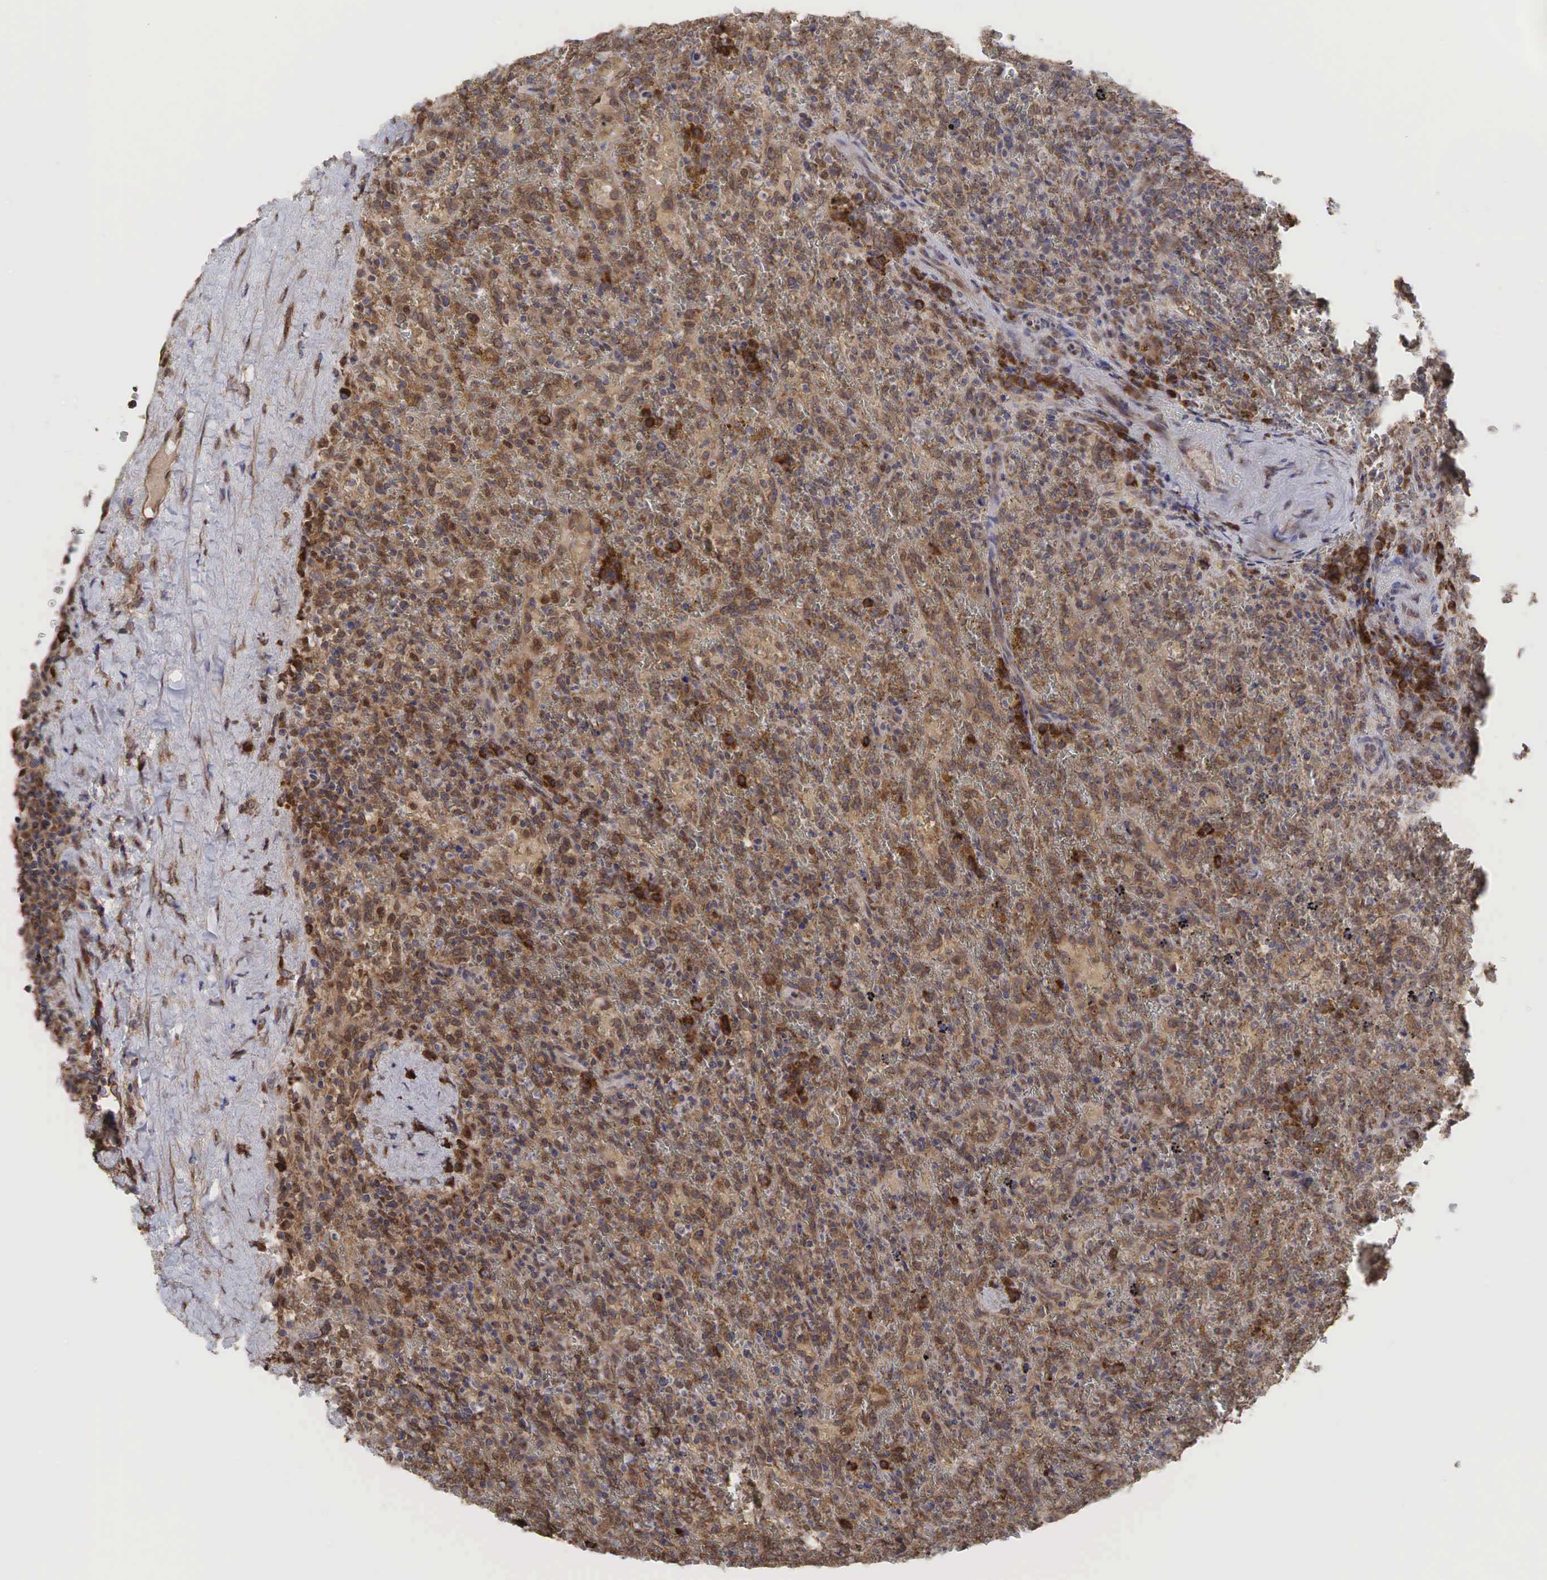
{"staining": {"intensity": "moderate", "quantity": ">75%", "location": "cytoplasmic/membranous"}, "tissue": "lymphoma", "cell_type": "Tumor cells", "image_type": "cancer", "snomed": [{"axis": "morphology", "description": "Malignant lymphoma, non-Hodgkin's type, High grade"}, {"axis": "topography", "description": "Spleen"}, {"axis": "topography", "description": "Lymph node"}], "caption": "Immunohistochemistry (IHC) staining of high-grade malignant lymphoma, non-Hodgkin's type, which exhibits medium levels of moderate cytoplasmic/membranous positivity in about >75% of tumor cells indicating moderate cytoplasmic/membranous protein staining. The staining was performed using DAB (brown) for protein detection and nuclei were counterstained in hematoxylin (blue).", "gene": "PABPC5", "patient": {"sex": "female", "age": 70}}